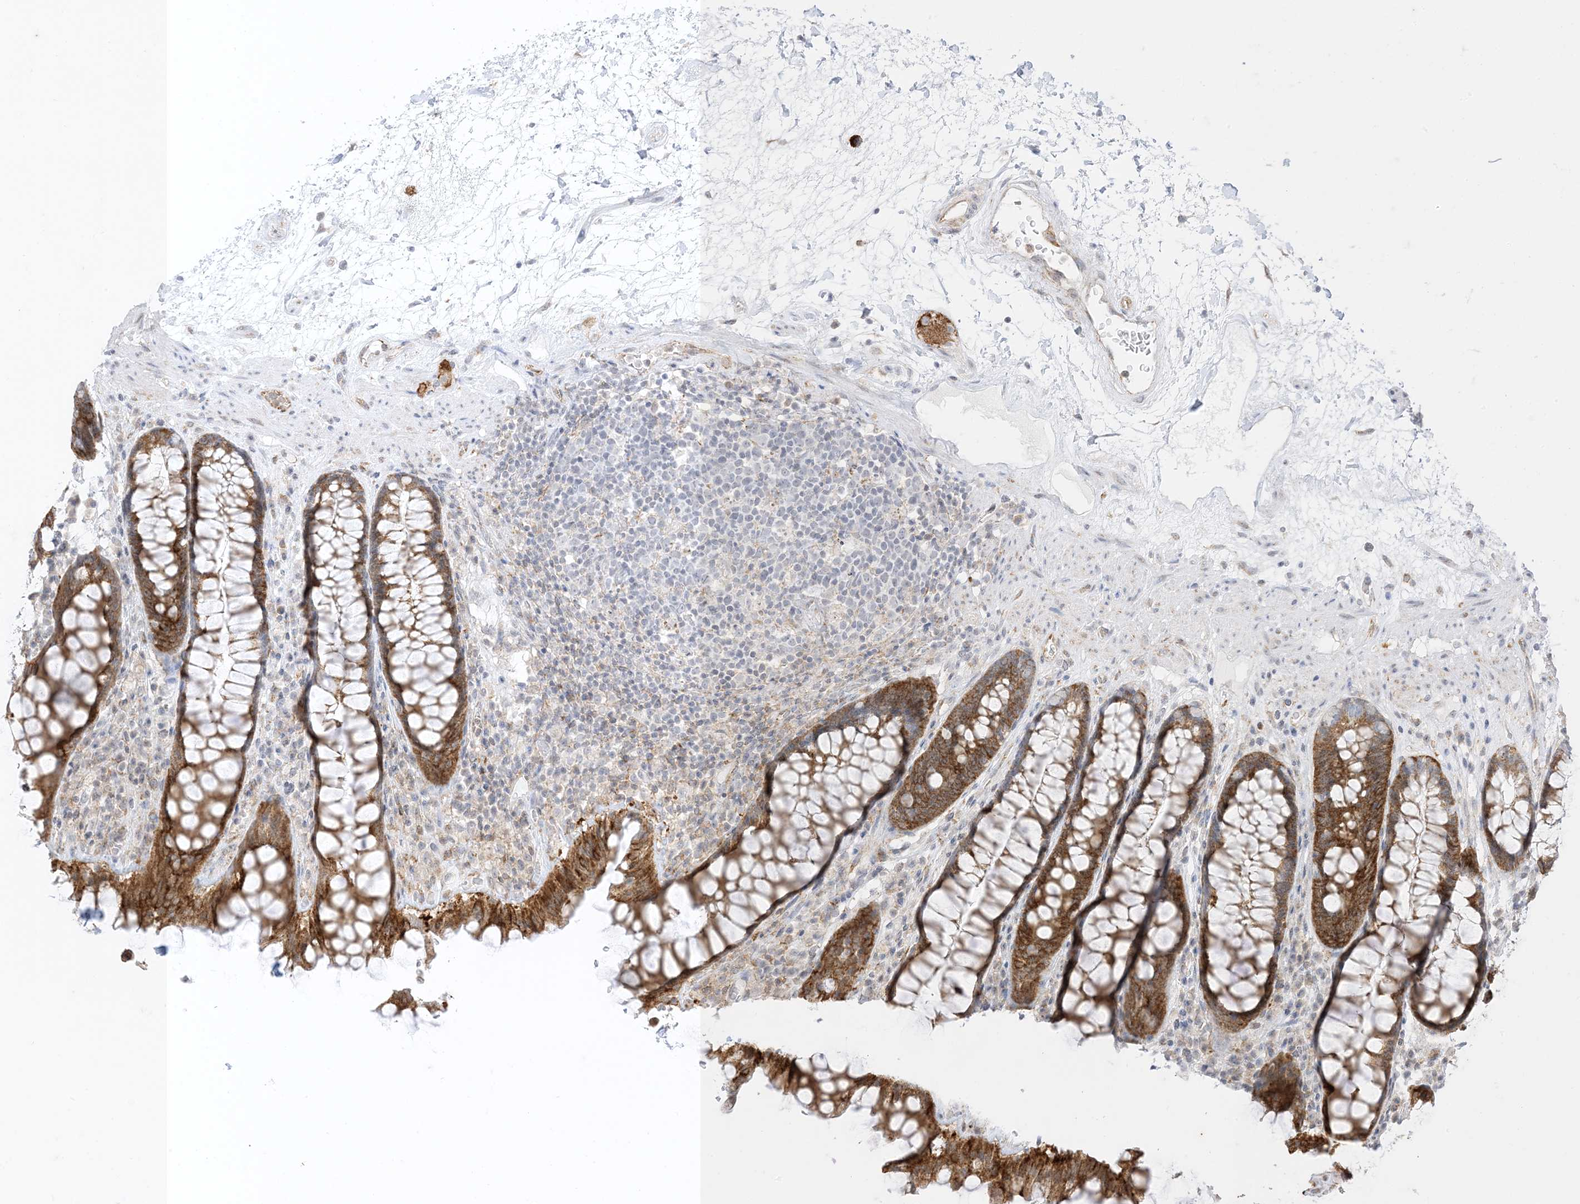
{"staining": {"intensity": "moderate", "quantity": ">75%", "location": "cytoplasmic/membranous"}, "tissue": "rectum", "cell_type": "Glandular cells", "image_type": "normal", "snomed": [{"axis": "morphology", "description": "Normal tissue, NOS"}, {"axis": "topography", "description": "Rectum"}], "caption": "IHC (DAB) staining of normal human rectum demonstrates moderate cytoplasmic/membranous protein expression in about >75% of glandular cells. (Stains: DAB in brown, nuclei in blue, Microscopy: brightfield microscopy at high magnification).", "gene": "RAC1", "patient": {"sex": "male", "age": 64}}